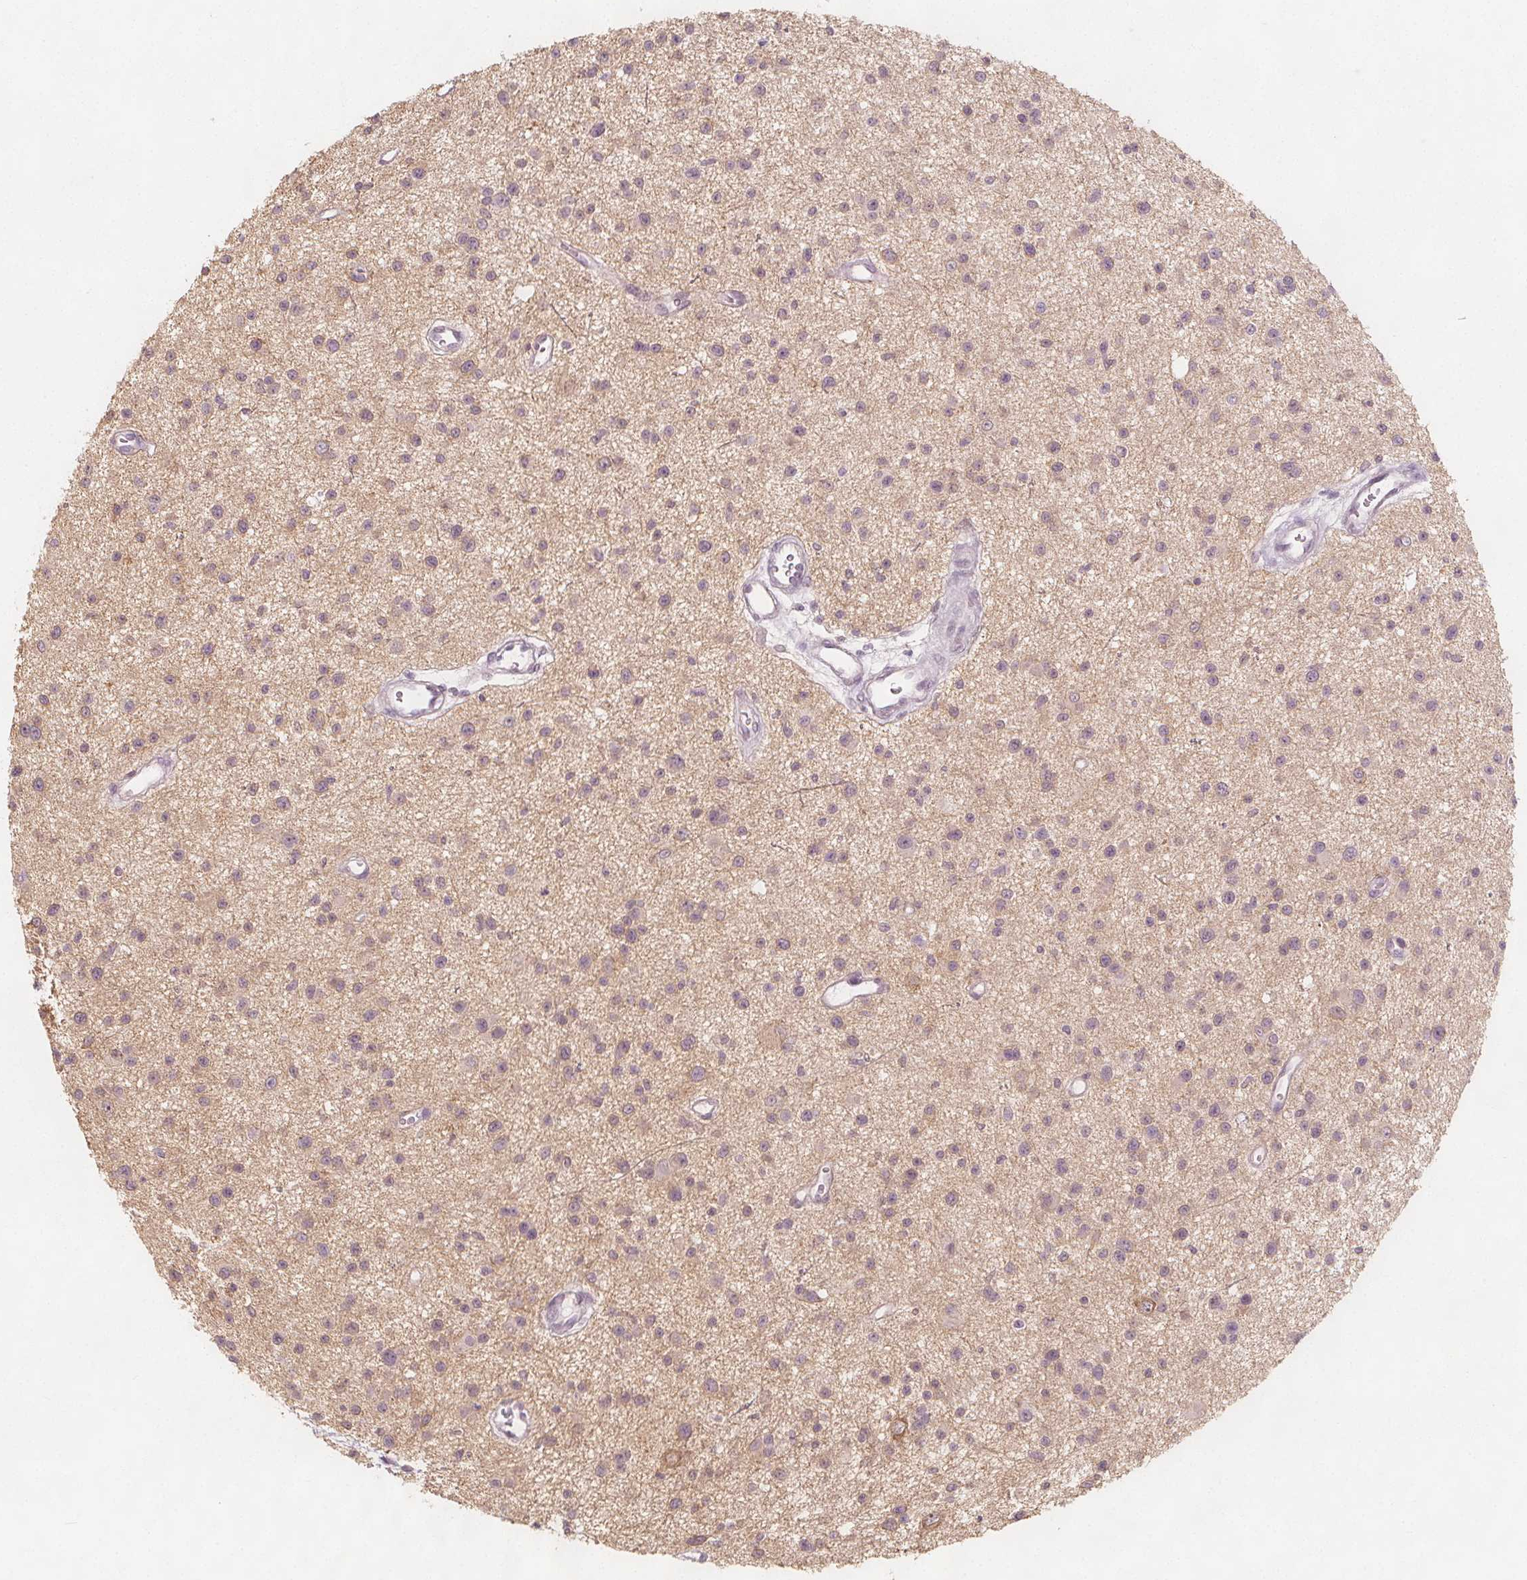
{"staining": {"intensity": "negative", "quantity": "none", "location": "none"}, "tissue": "glioma", "cell_type": "Tumor cells", "image_type": "cancer", "snomed": [{"axis": "morphology", "description": "Glioma, malignant, Low grade"}, {"axis": "topography", "description": "Brain"}], "caption": "Immunohistochemistry of glioma displays no expression in tumor cells. (DAB immunohistochemistry (IHC) visualized using brightfield microscopy, high magnification).", "gene": "C1orf167", "patient": {"sex": "male", "age": 43}}